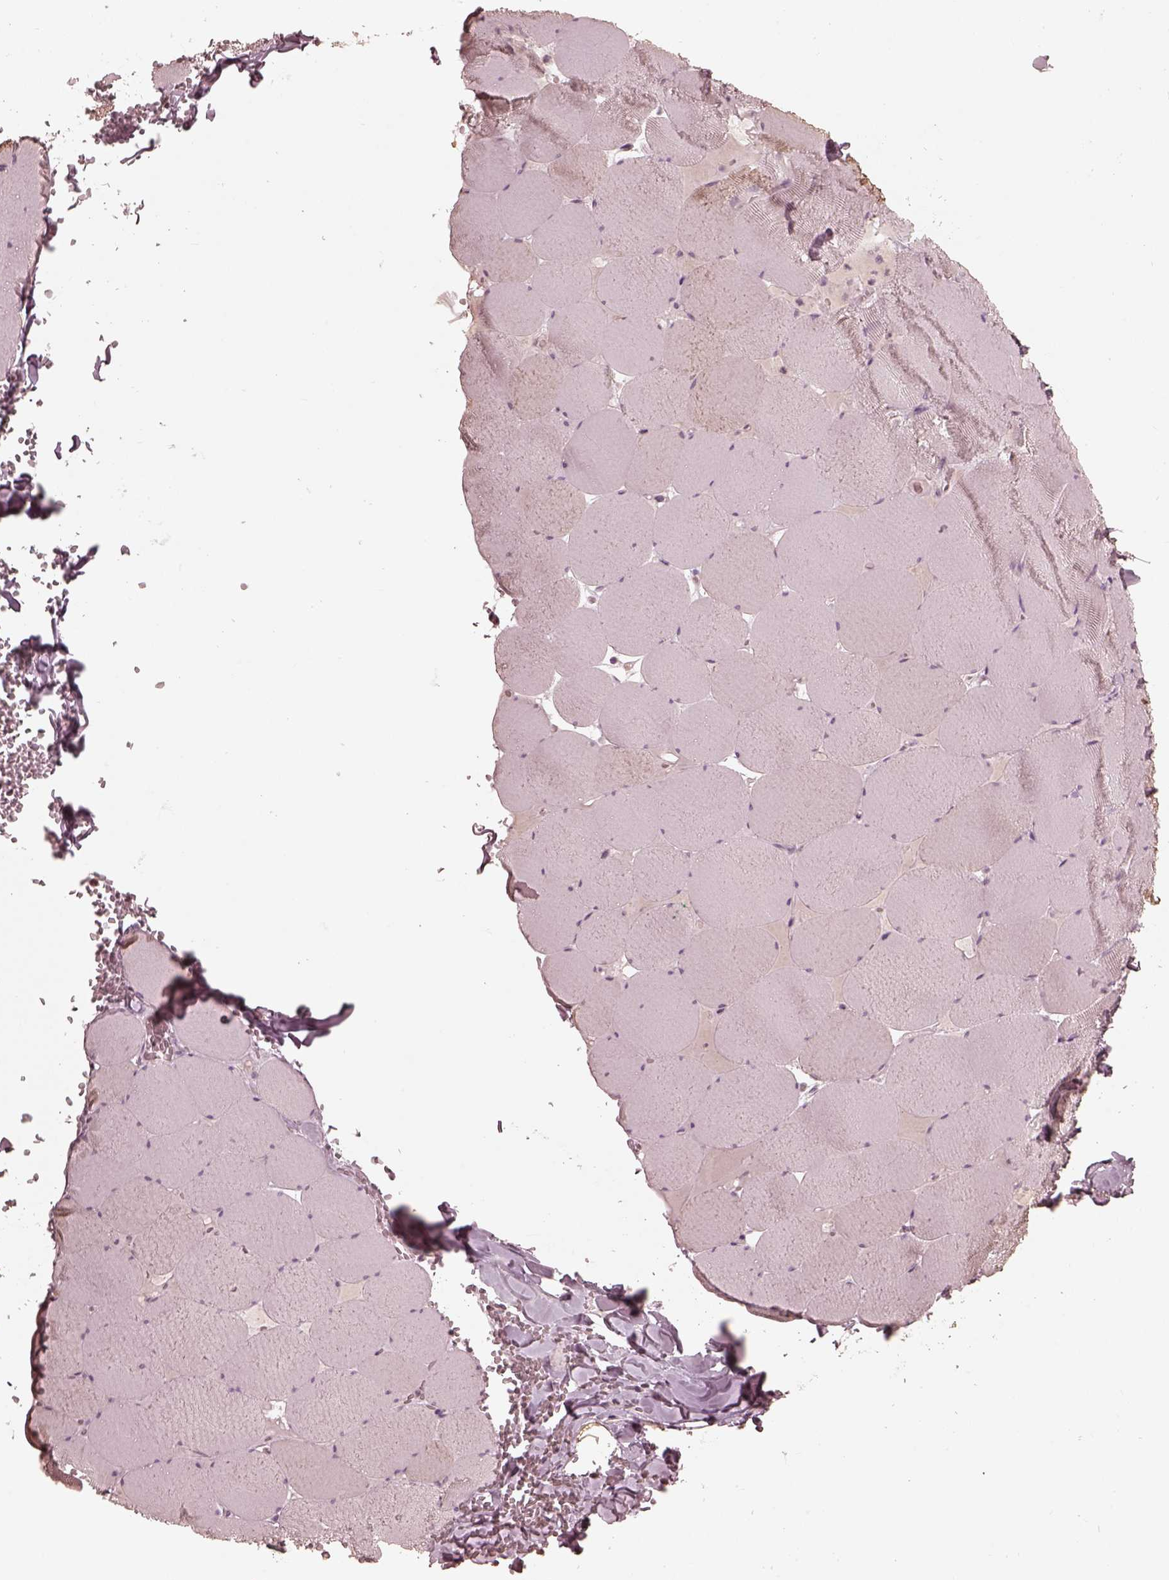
{"staining": {"intensity": "weak", "quantity": "<25%", "location": "cytoplasmic/membranous"}, "tissue": "skeletal muscle", "cell_type": "Myocytes", "image_type": "normal", "snomed": [{"axis": "morphology", "description": "Normal tissue, NOS"}, {"axis": "morphology", "description": "Malignant melanoma, Metastatic site"}, {"axis": "topography", "description": "Skeletal muscle"}], "caption": "Myocytes show no significant expression in normal skeletal muscle. (DAB IHC with hematoxylin counter stain).", "gene": "OPTC", "patient": {"sex": "male", "age": 50}}